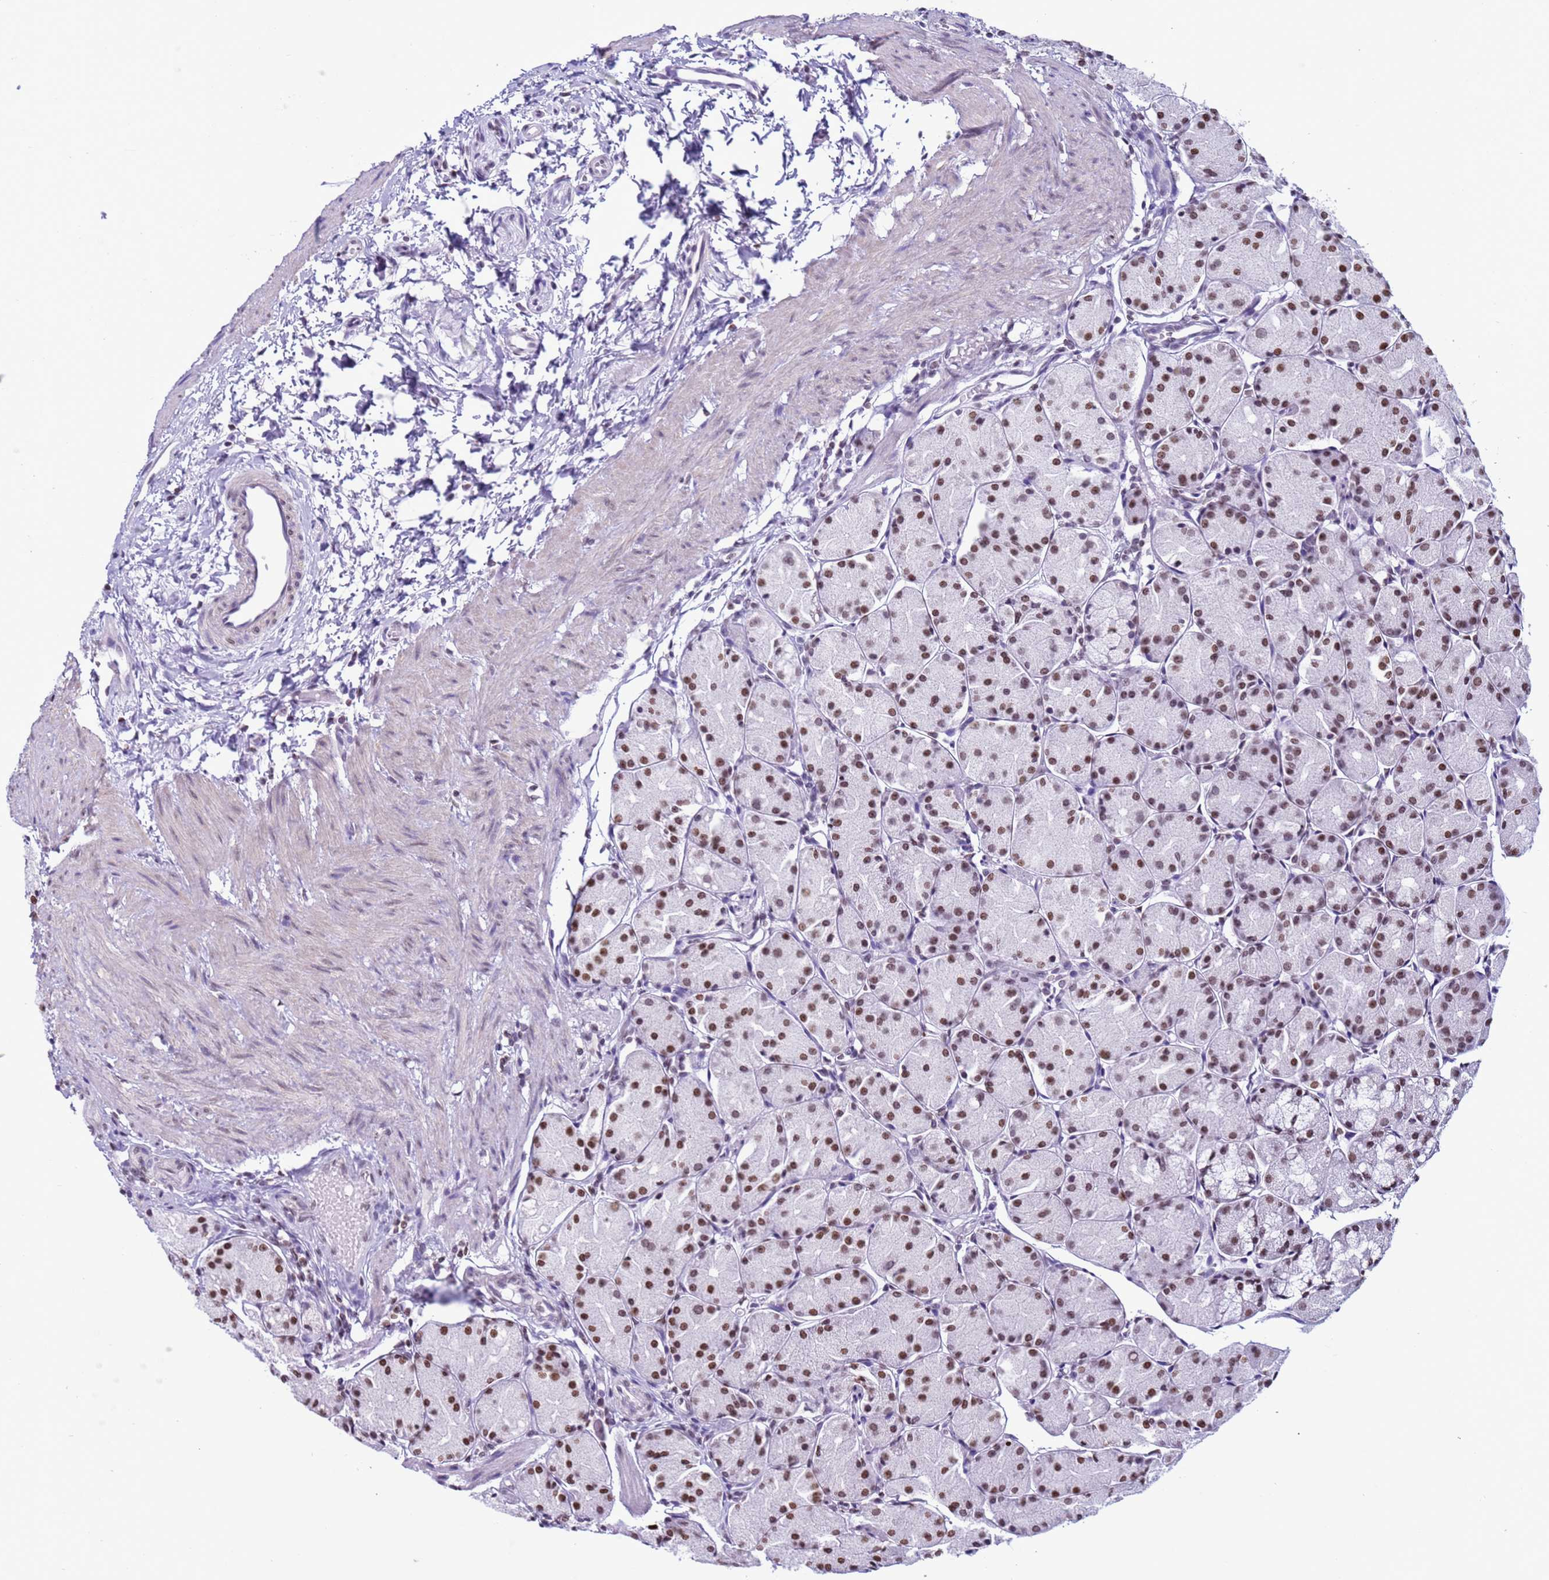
{"staining": {"intensity": "strong", "quantity": "25%-75%", "location": "nuclear"}, "tissue": "stomach", "cell_type": "Glandular cells", "image_type": "normal", "snomed": [{"axis": "morphology", "description": "Normal tissue, NOS"}, {"axis": "topography", "description": "Stomach, upper"}], "caption": "Normal stomach was stained to show a protein in brown. There is high levels of strong nuclear positivity in approximately 25%-75% of glandular cells. Ihc stains the protein of interest in brown and the nuclei are stained blue.", "gene": "H4C11", "patient": {"sex": "male", "age": 47}}